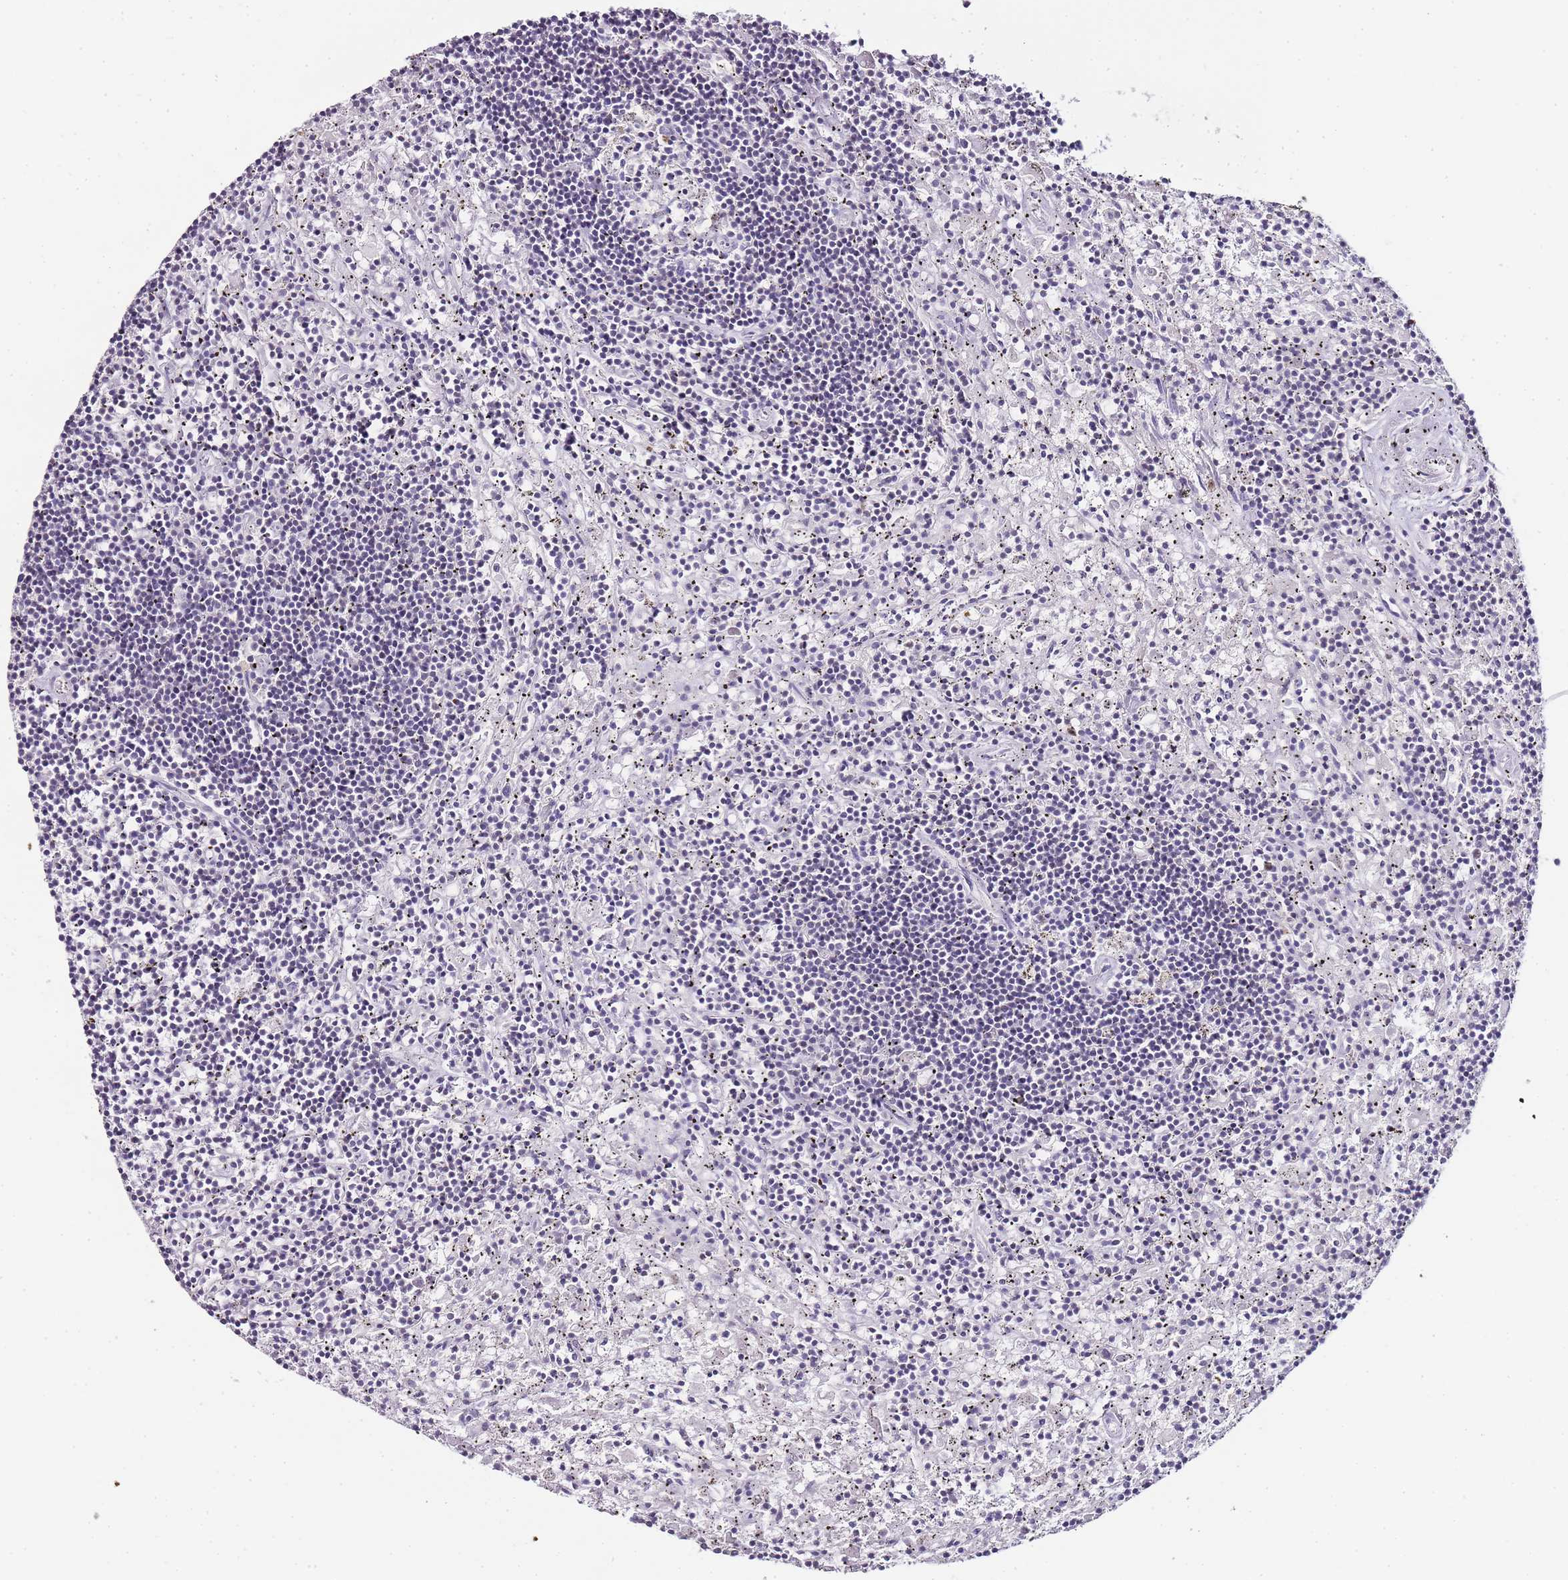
{"staining": {"intensity": "negative", "quantity": "none", "location": "none"}, "tissue": "lymphoma", "cell_type": "Tumor cells", "image_type": "cancer", "snomed": [{"axis": "morphology", "description": "Malignant lymphoma, non-Hodgkin's type, Low grade"}, {"axis": "topography", "description": "Spleen"}], "caption": "High magnification brightfield microscopy of lymphoma stained with DAB (brown) and counterstained with hematoxylin (blue): tumor cells show no significant positivity.", "gene": "ZBP1", "patient": {"sex": "male", "age": 76}}